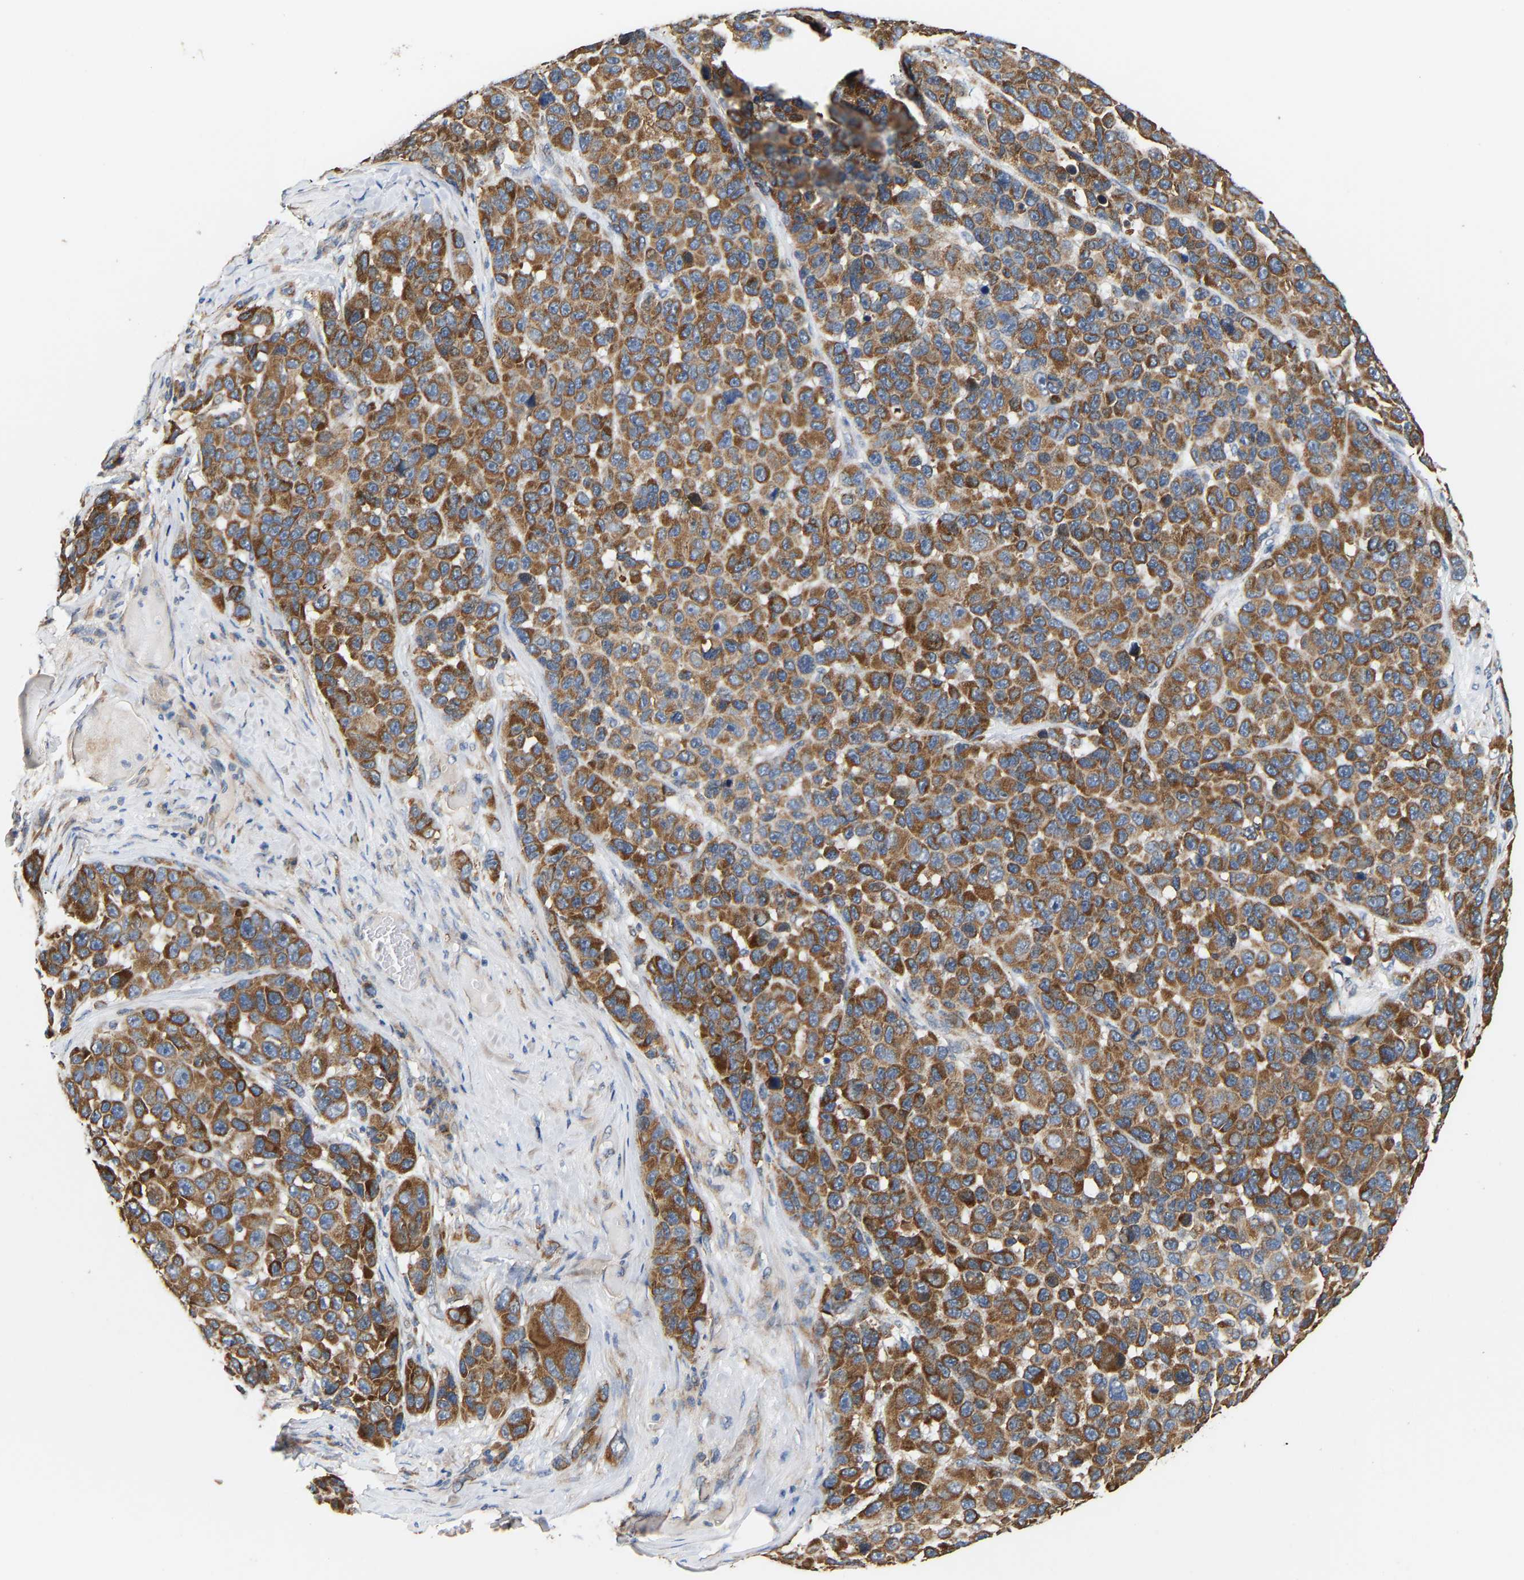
{"staining": {"intensity": "strong", "quantity": ">75%", "location": "cytoplasmic/membranous"}, "tissue": "melanoma", "cell_type": "Tumor cells", "image_type": "cancer", "snomed": [{"axis": "morphology", "description": "Malignant melanoma, NOS"}, {"axis": "topography", "description": "Skin"}], "caption": "Immunohistochemical staining of malignant melanoma shows strong cytoplasmic/membranous protein expression in approximately >75% of tumor cells.", "gene": "TMEM168", "patient": {"sex": "male", "age": 53}}